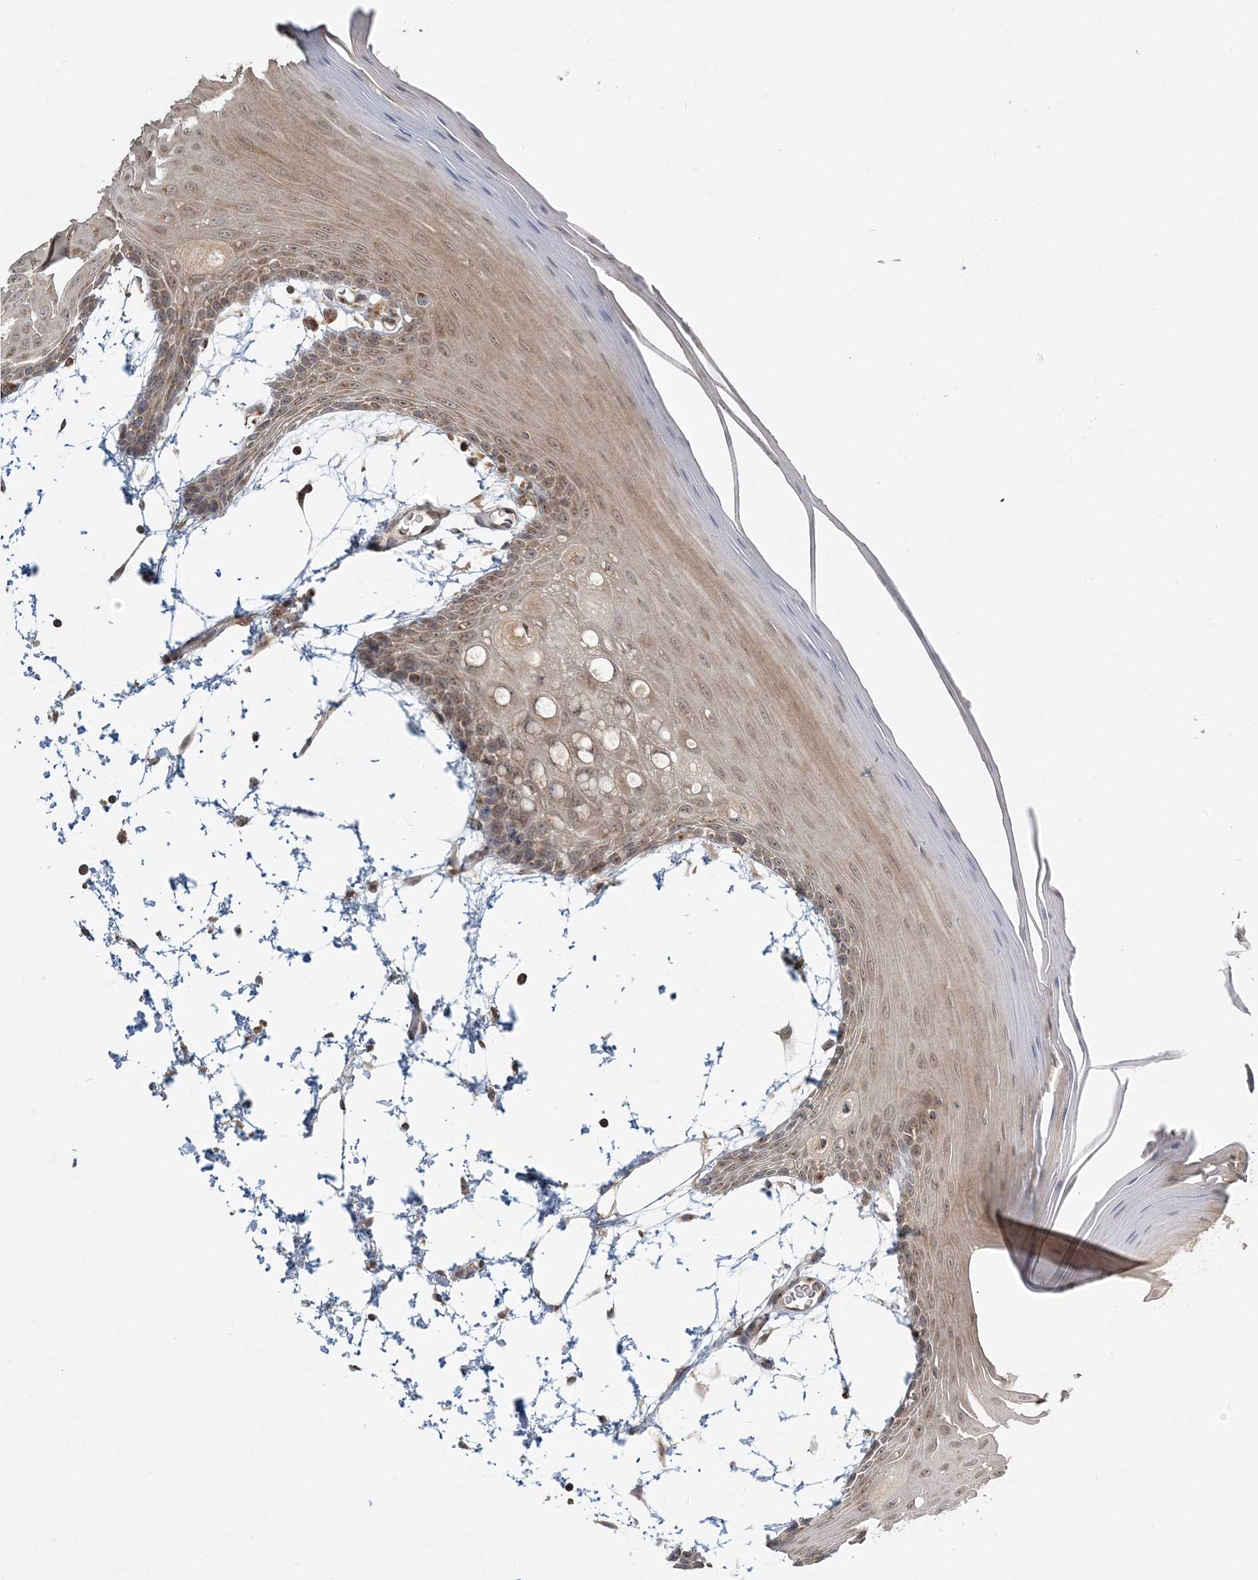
{"staining": {"intensity": "strong", "quantity": "25%-75%", "location": "cytoplasmic/membranous,nuclear"}, "tissue": "oral mucosa", "cell_type": "Squamous epithelial cells", "image_type": "normal", "snomed": [{"axis": "morphology", "description": "Normal tissue, NOS"}, {"axis": "topography", "description": "Skeletal muscle"}, {"axis": "topography", "description": "Oral tissue"}, {"axis": "topography", "description": "Salivary gland"}, {"axis": "topography", "description": "Peripheral nerve tissue"}], "caption": "There is high levels of strong cytoplasmic/membranous,nuclear expression in squamous epithelial cells of benign oral mucosa, as demonstrated by immunohistochemical staining (brown color).", "gene": "AP1AR", "patient": {"sex": "male", "age": 54}}